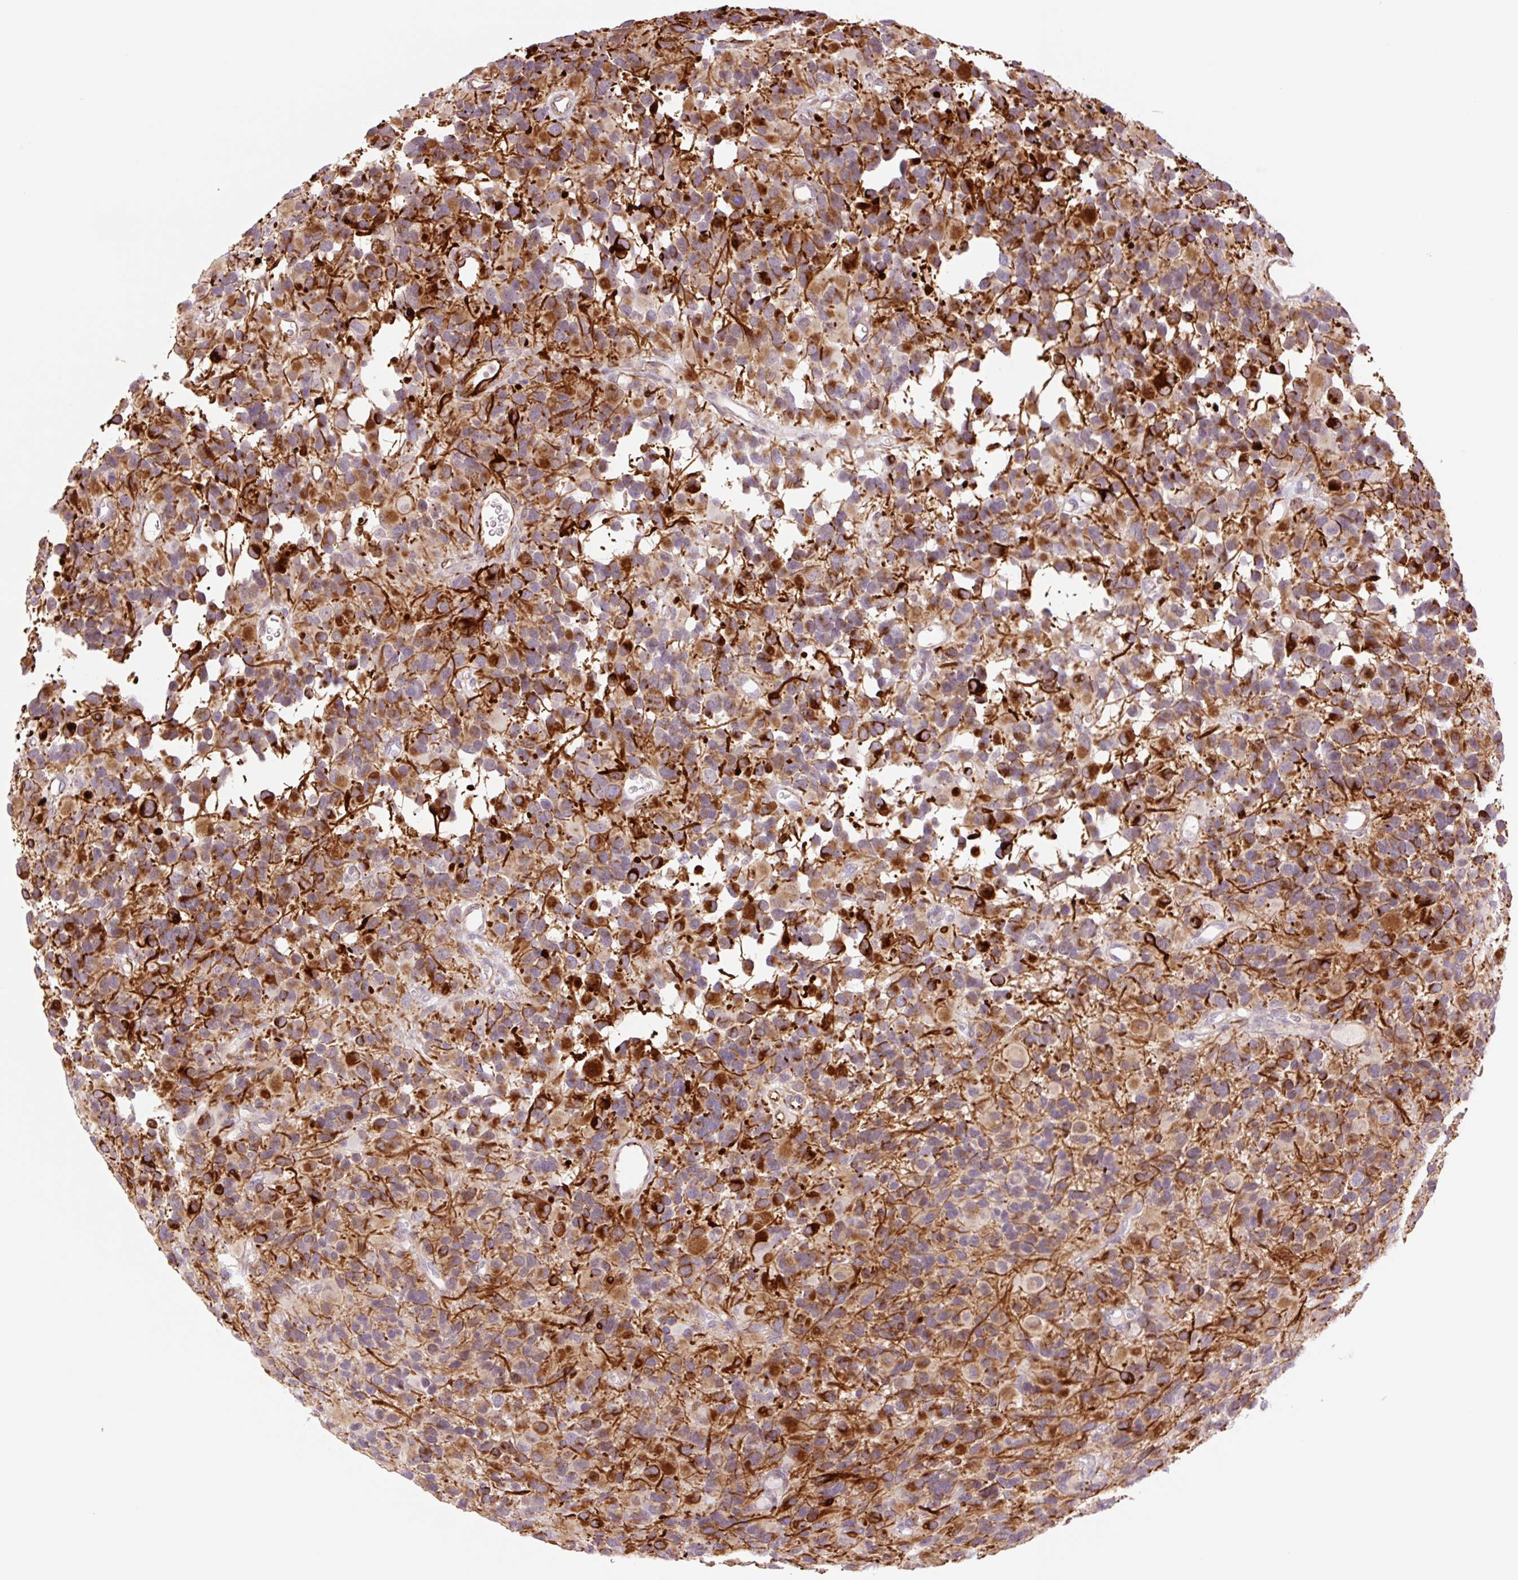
{"staining": {"intensity": "moderate", "quantity": ">75%", "location": "cytoplasmic/membranous"}, "tissue": "glioma", "cell_type": "Tumor cells", "image_type": "cancer", "snomed": [{"axis": "morphology", "description": "Glioma, malignant, High grade"}, {"axis": "topography", "description": "Brain"}], "caption": "Immunohistochemical staining of human malignant glioma (high-grade) demonstrates moderate cytoplasmic/membranous protein staining in about >75% of tumor cells.", "gene": "ZFYVE21", "patient": {"sex": "male", "age": 77}}